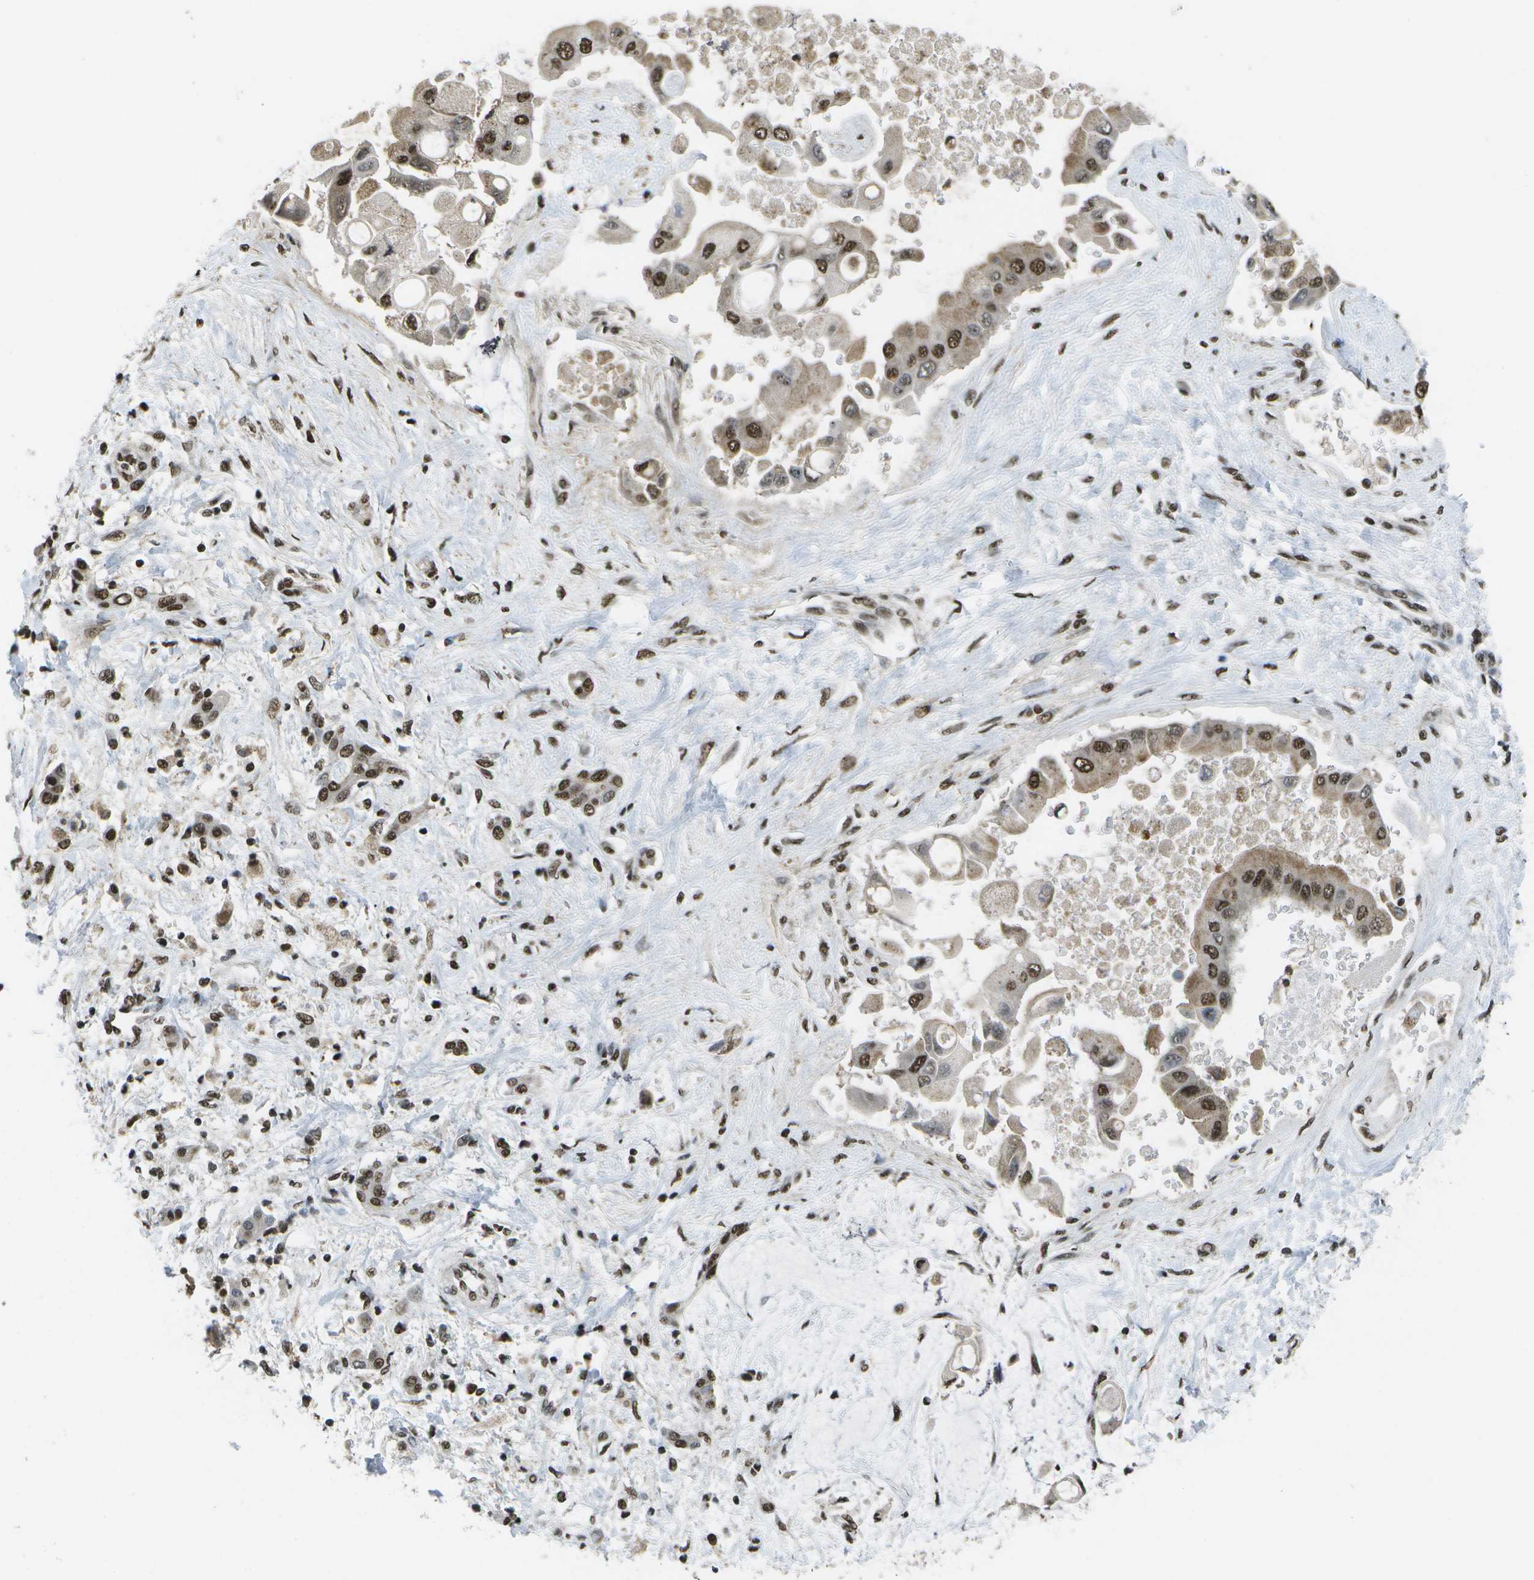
{"staining": {"intensity": "strong", "quantity": "25%-75%", "location": "nuclear"}, "tissue": "liver cancer", "cell_type": "Tumor cells", "image_type": "cancer", "snomed": [{"axis": "morphology", "description": "Cholangiocarcinoma"}, {"axis": "topography", "description": "Liver"}], "caption": "Liver cancer stained with immunohistochemistry shows strong nuclear positivity in approximately 25%-75% of tumor cells.", "gene": "SPEN", "patient": {"sex": "male", "age": 50}}